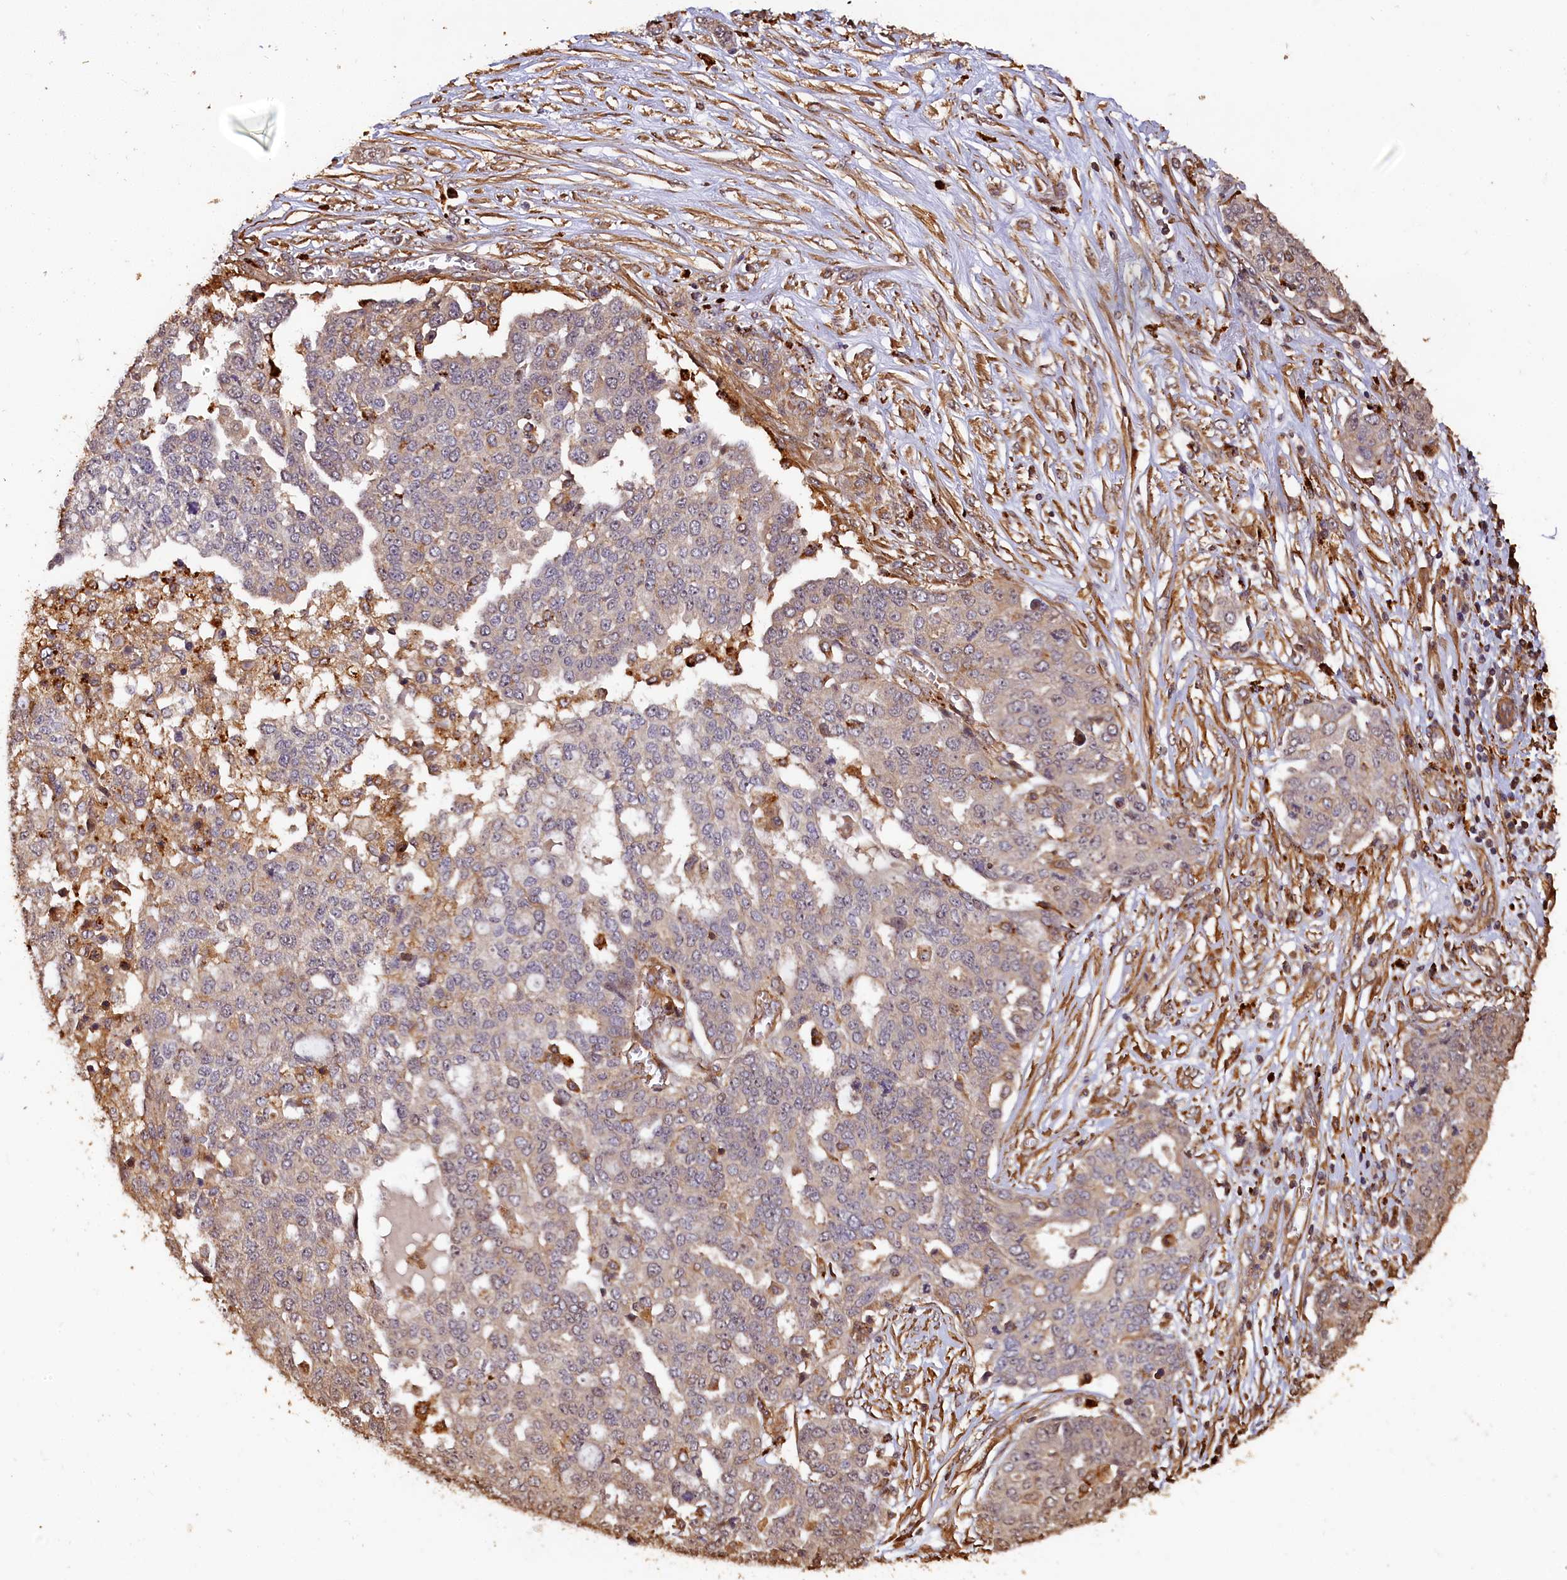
{"staining": {"intensity": "weak", "quantity": "<25%", "location": "cytoplasmic/membranous,nuclear"}, "tissue": "ovarian cancer", "cell_type": "Tumor cells", "image_type": "cancer", "snomed": [{"axis": "morphology", "description": "Cystadenocarcinoma, serous, NOS"}, {"axis": "topography", "description": "Soft tissue"}, {"axis": "topography", "description": "Ovary"}], "caption": "This is an immunohistochemistry image of serous cystadenocarcinoma (ovarian). There is no positivity in tumor cells.", "gene": "MMP15", "patient": {"sex": "female", "age": 57}}